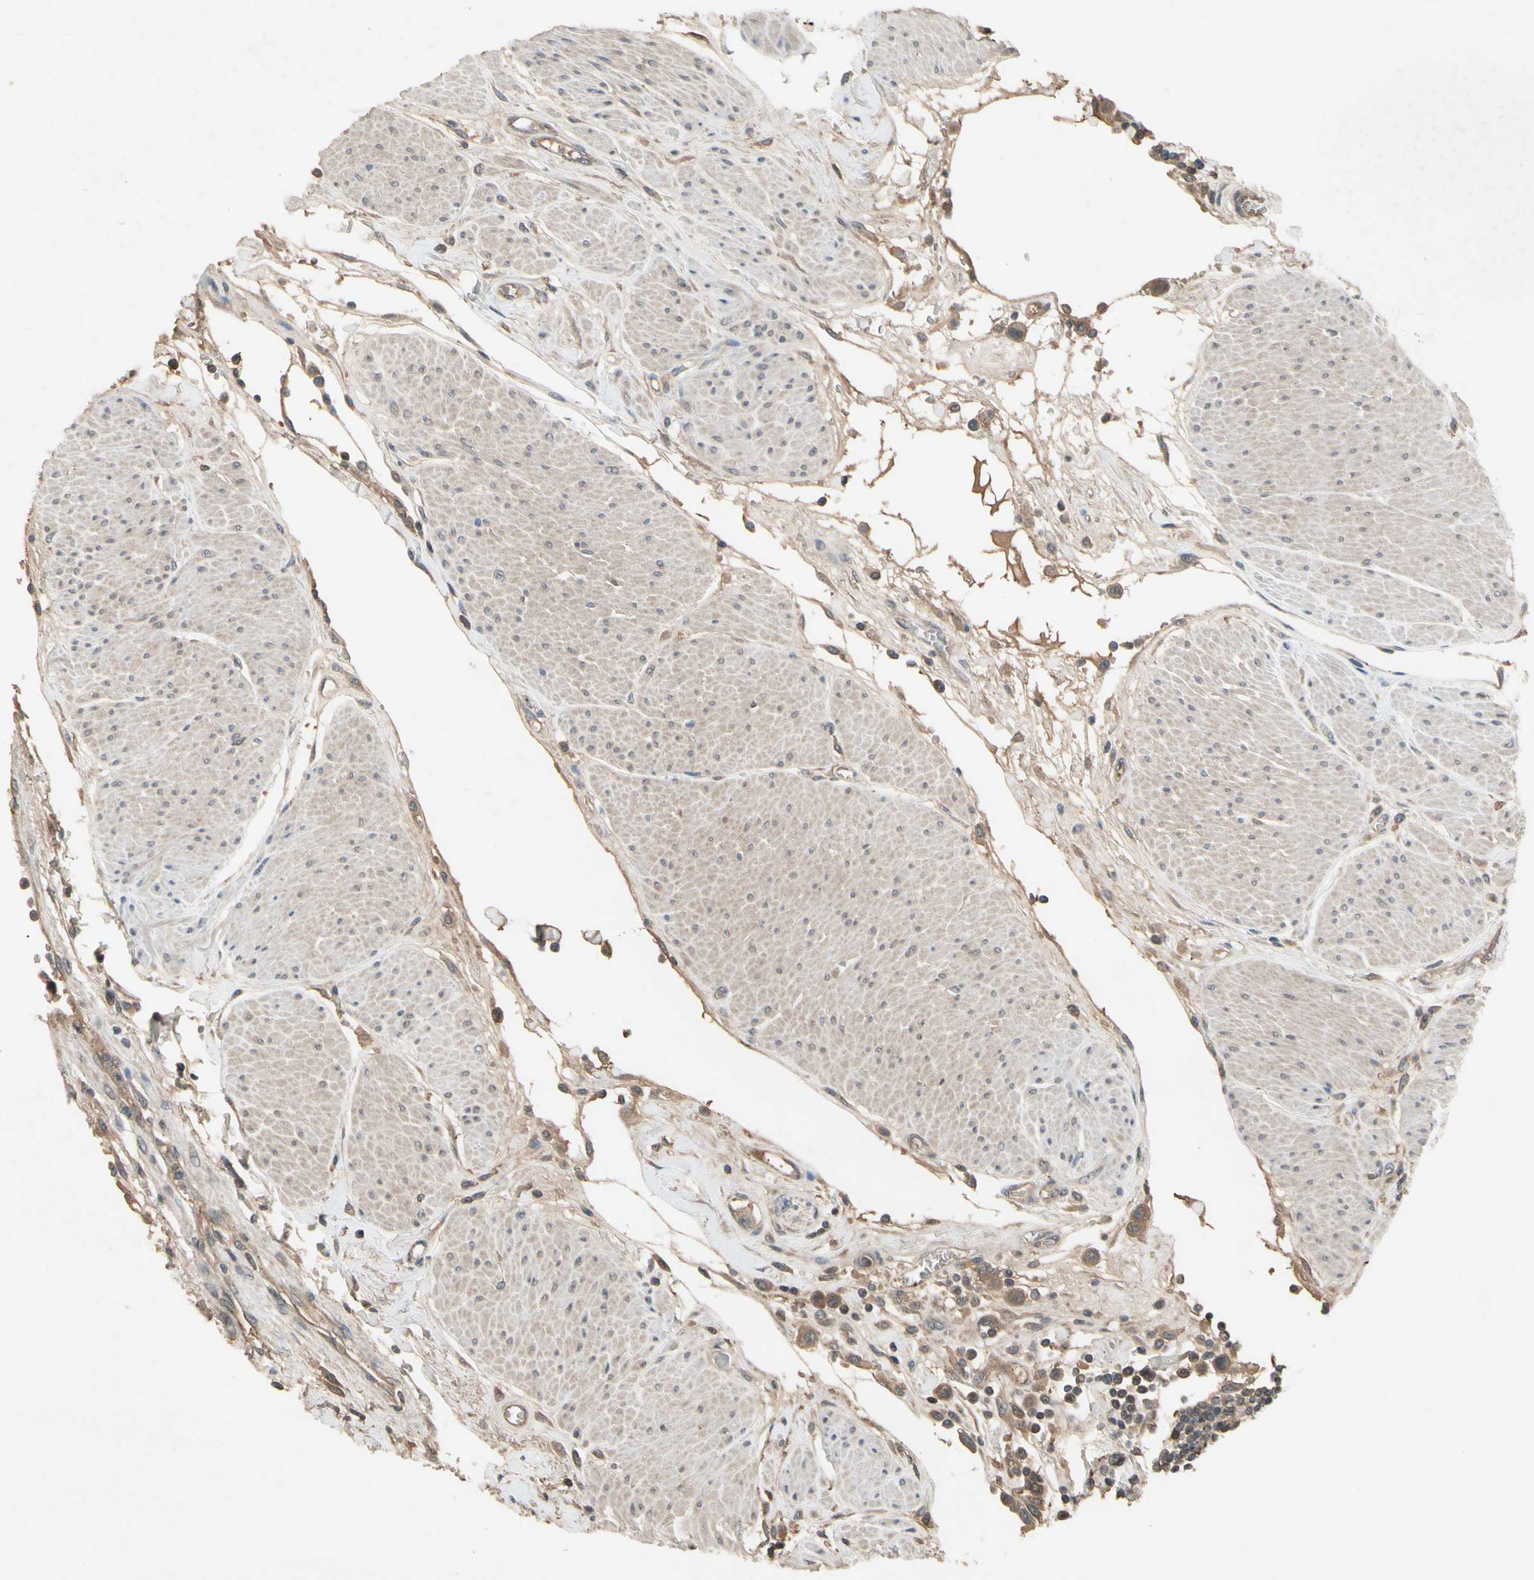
{"staining": {"intensity": "moderate", "quantity": ">75%", "location": "cytoplasmic/membranous"}, "tissue": "urothelial cancer", "cell_type": "Tumor cells", "image_type": "cancer", "snomed": [{"axis": "morphology", "description": "Urothelial carcinoma, High grade"}, {"axis": "topography", "description": "Urinary bladder"}], "caption": "Protein staining by IHC exhibits moderate cytoplasmic/membranous positivity in approximately >75% of tumor cells in urothelial cancer. The protein of interest is shown in brown color, while the nuclei are stained blue.", "gene": "NSF", "patient": {"sex": "male", "age": 50}}